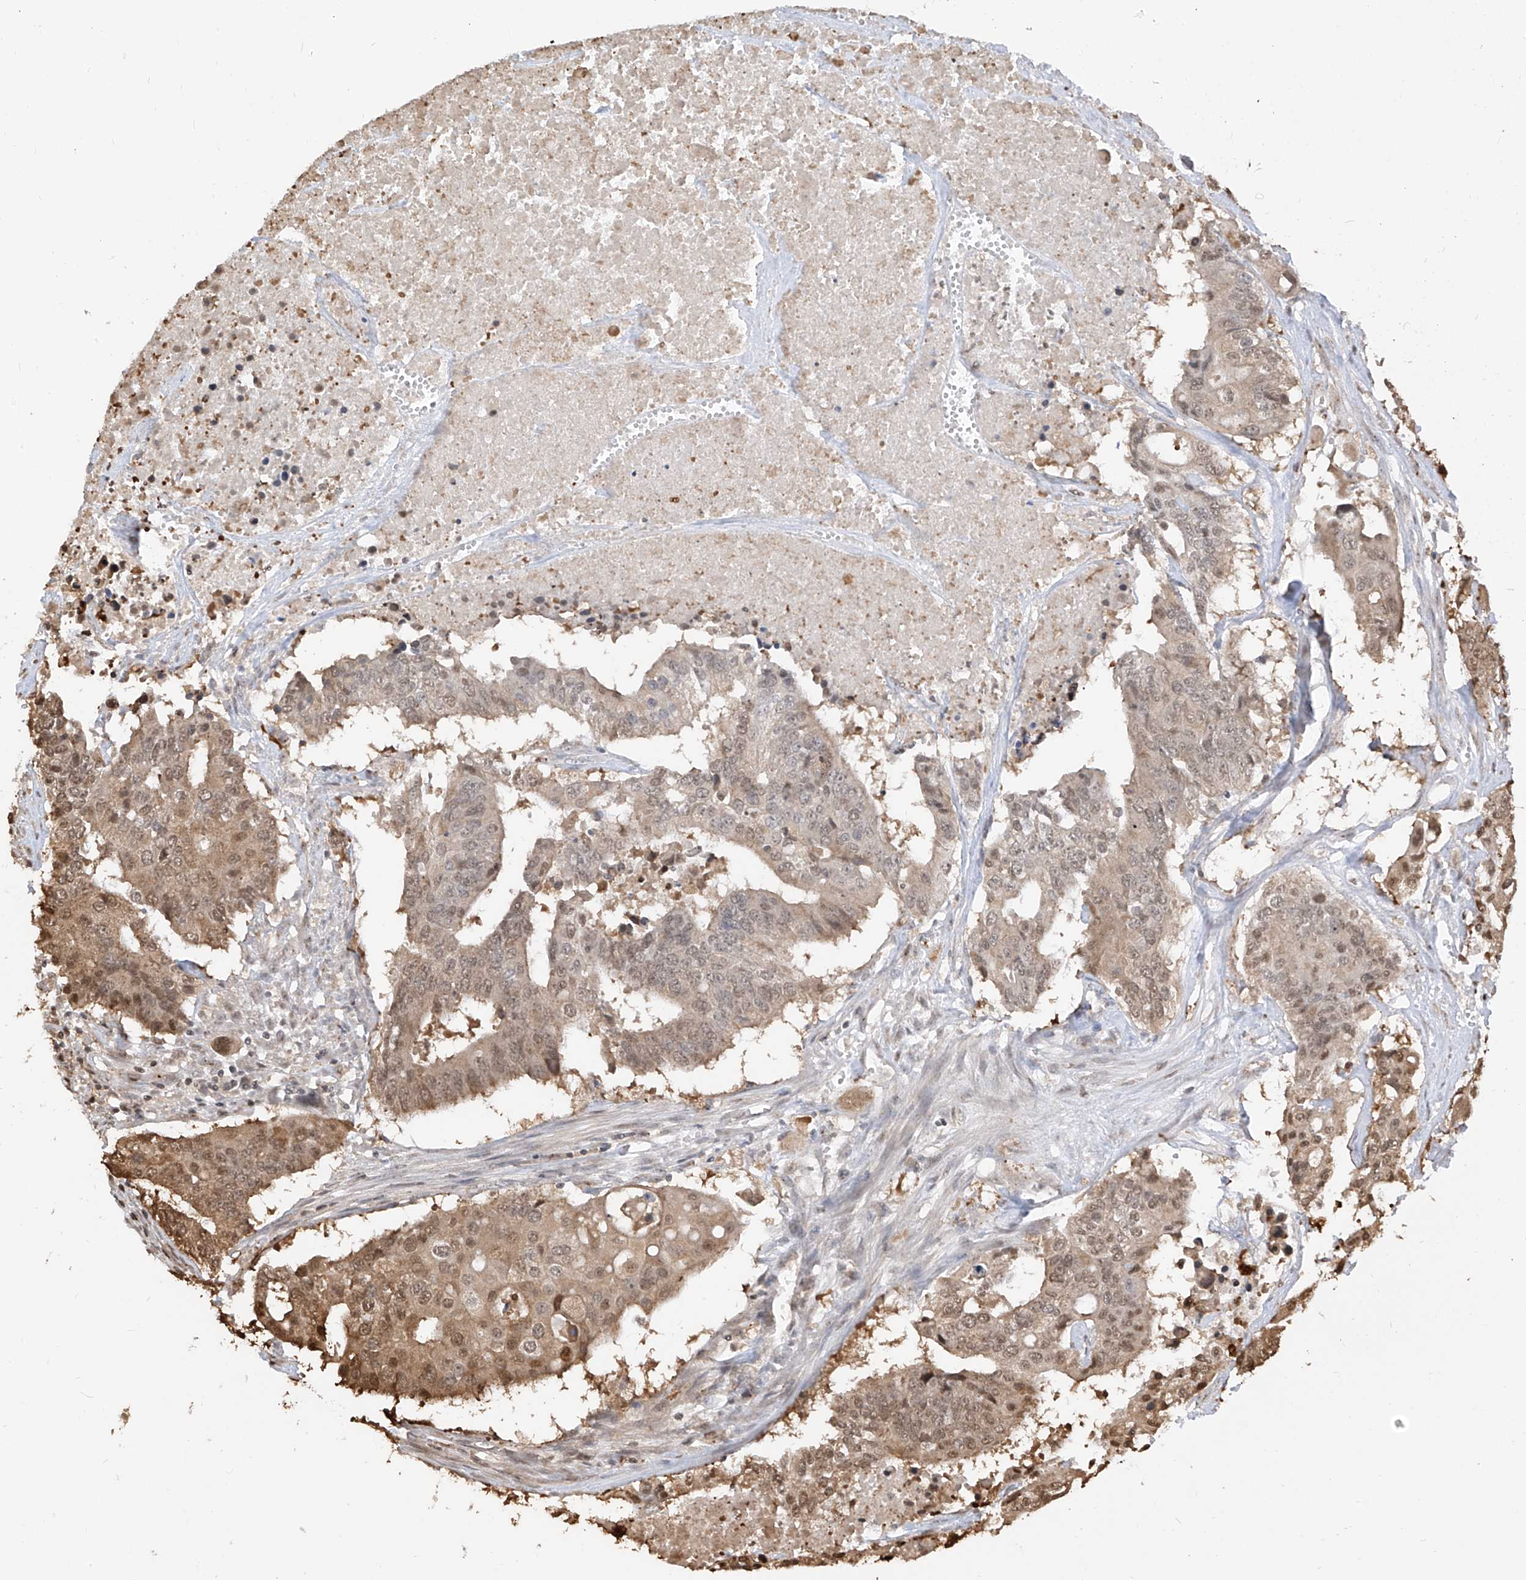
{"staining": {"intensity": "moderate", "quantity": "25%-75%", "location": "cytoplasmic/membranous,nuclear"}, "tissue": "colorectal cancer", "cell_type": "Tumor cells", "image_type": "cancer", "snomed": [{"axis": "morphology", "description": "Adenocarcinoma, NOS"}, {"axis": "topography", "description": "Colon"}], "caption": "Protein staining by immunohistochemistry (IHC) shows moderate cytoplasmic/membranous and nuclear expression in about 25%-75% of tumor cells in colorectal adenocarcinoma.", "gene": "VMP1", "patient": {"sex": "male", "age": 77}}